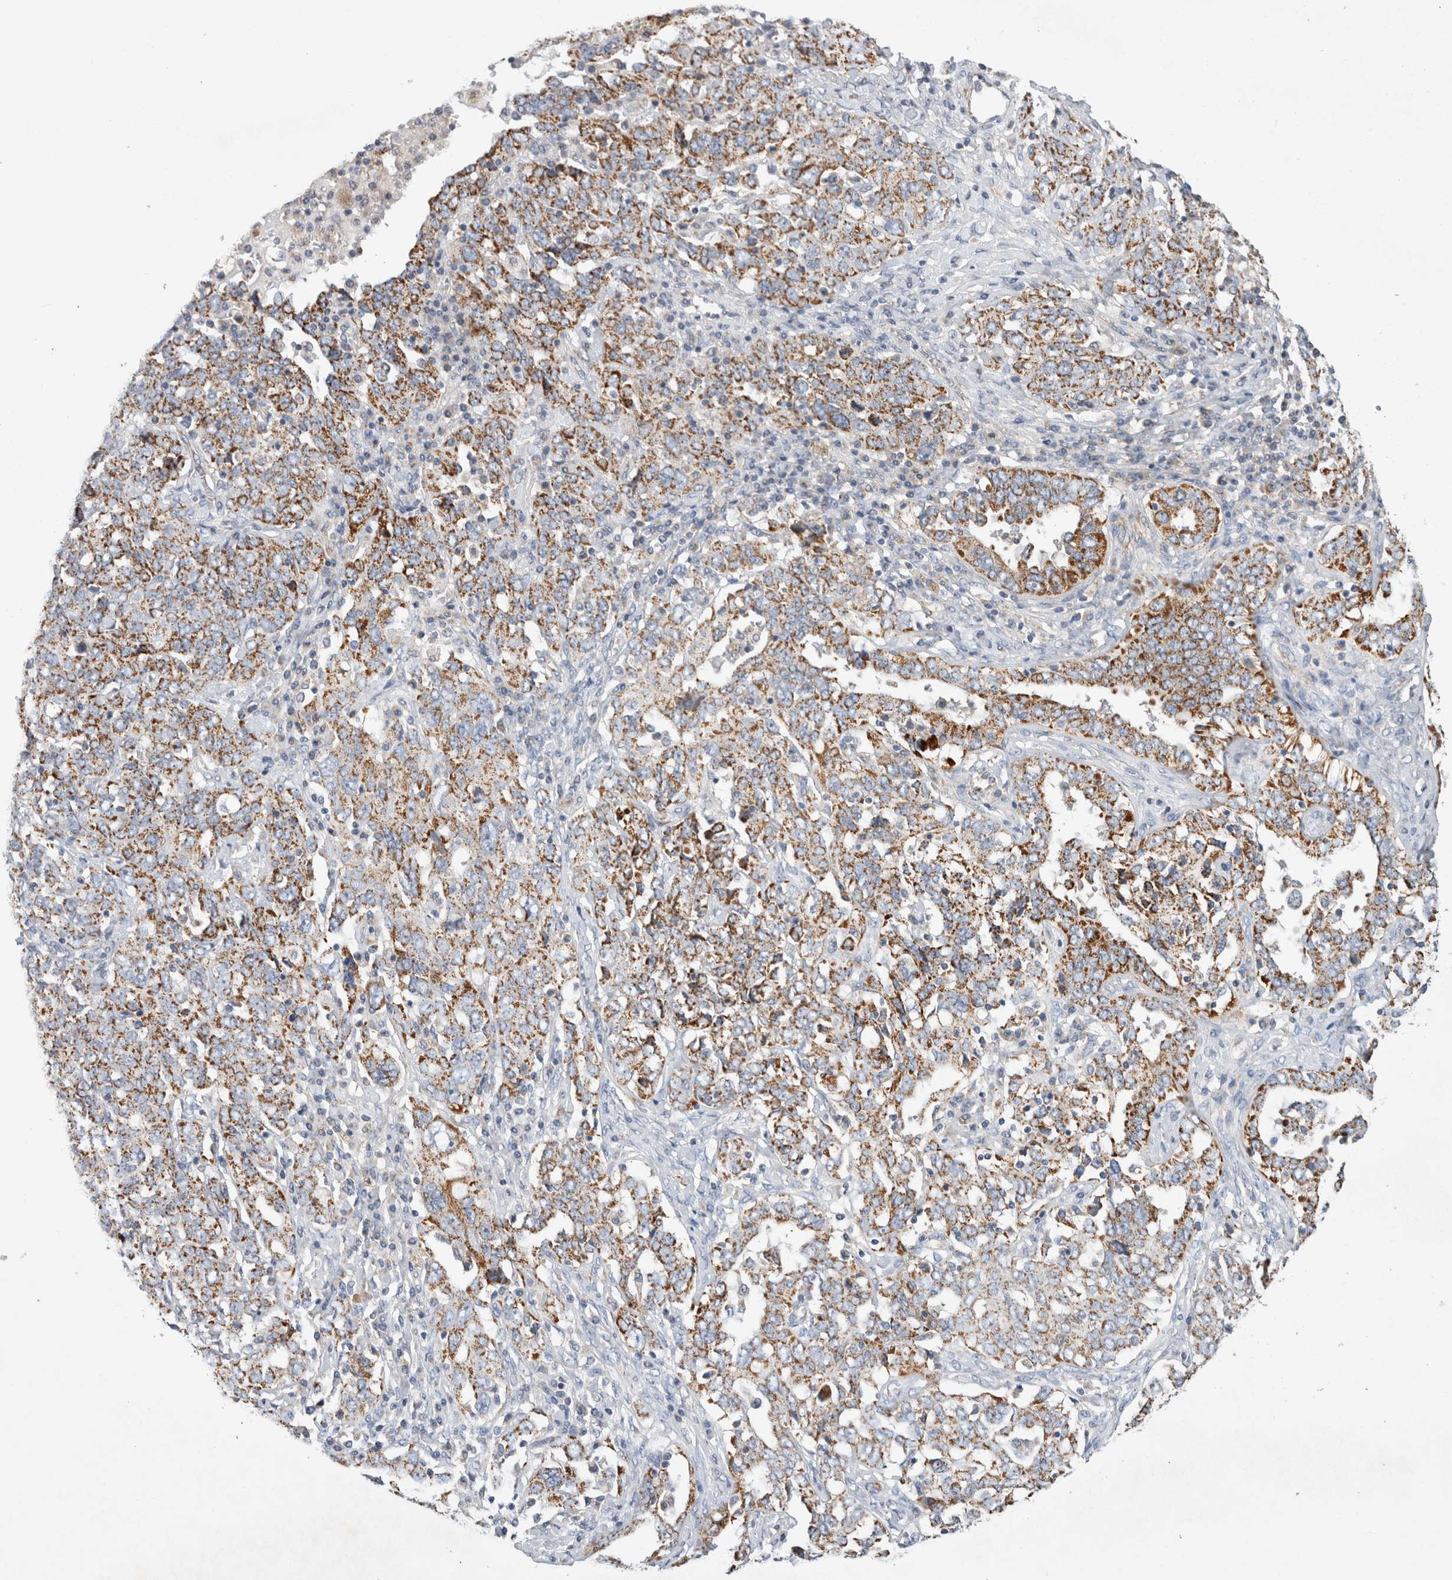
{"staining": {"intensity": "moderate", "quantity": ">75%", "location": "cytoplasmic/membranous"}, "tissue": "ovarian cancer", "cell_type": "Tumor cells", "image_type": "cancer", "snomed": [{"axis": "morphology", "description": "Carcinoma, endometroid"}, {"axis": "topography", "description": "Ovary"}], "caption": "Protein expression analysis of human ovarian cancer reveals moderate cytoplasmic/membranous expression in about >75% of tumor cells.", "gene": "IARS2", "patient": {"sex": "female", "age": 62}}